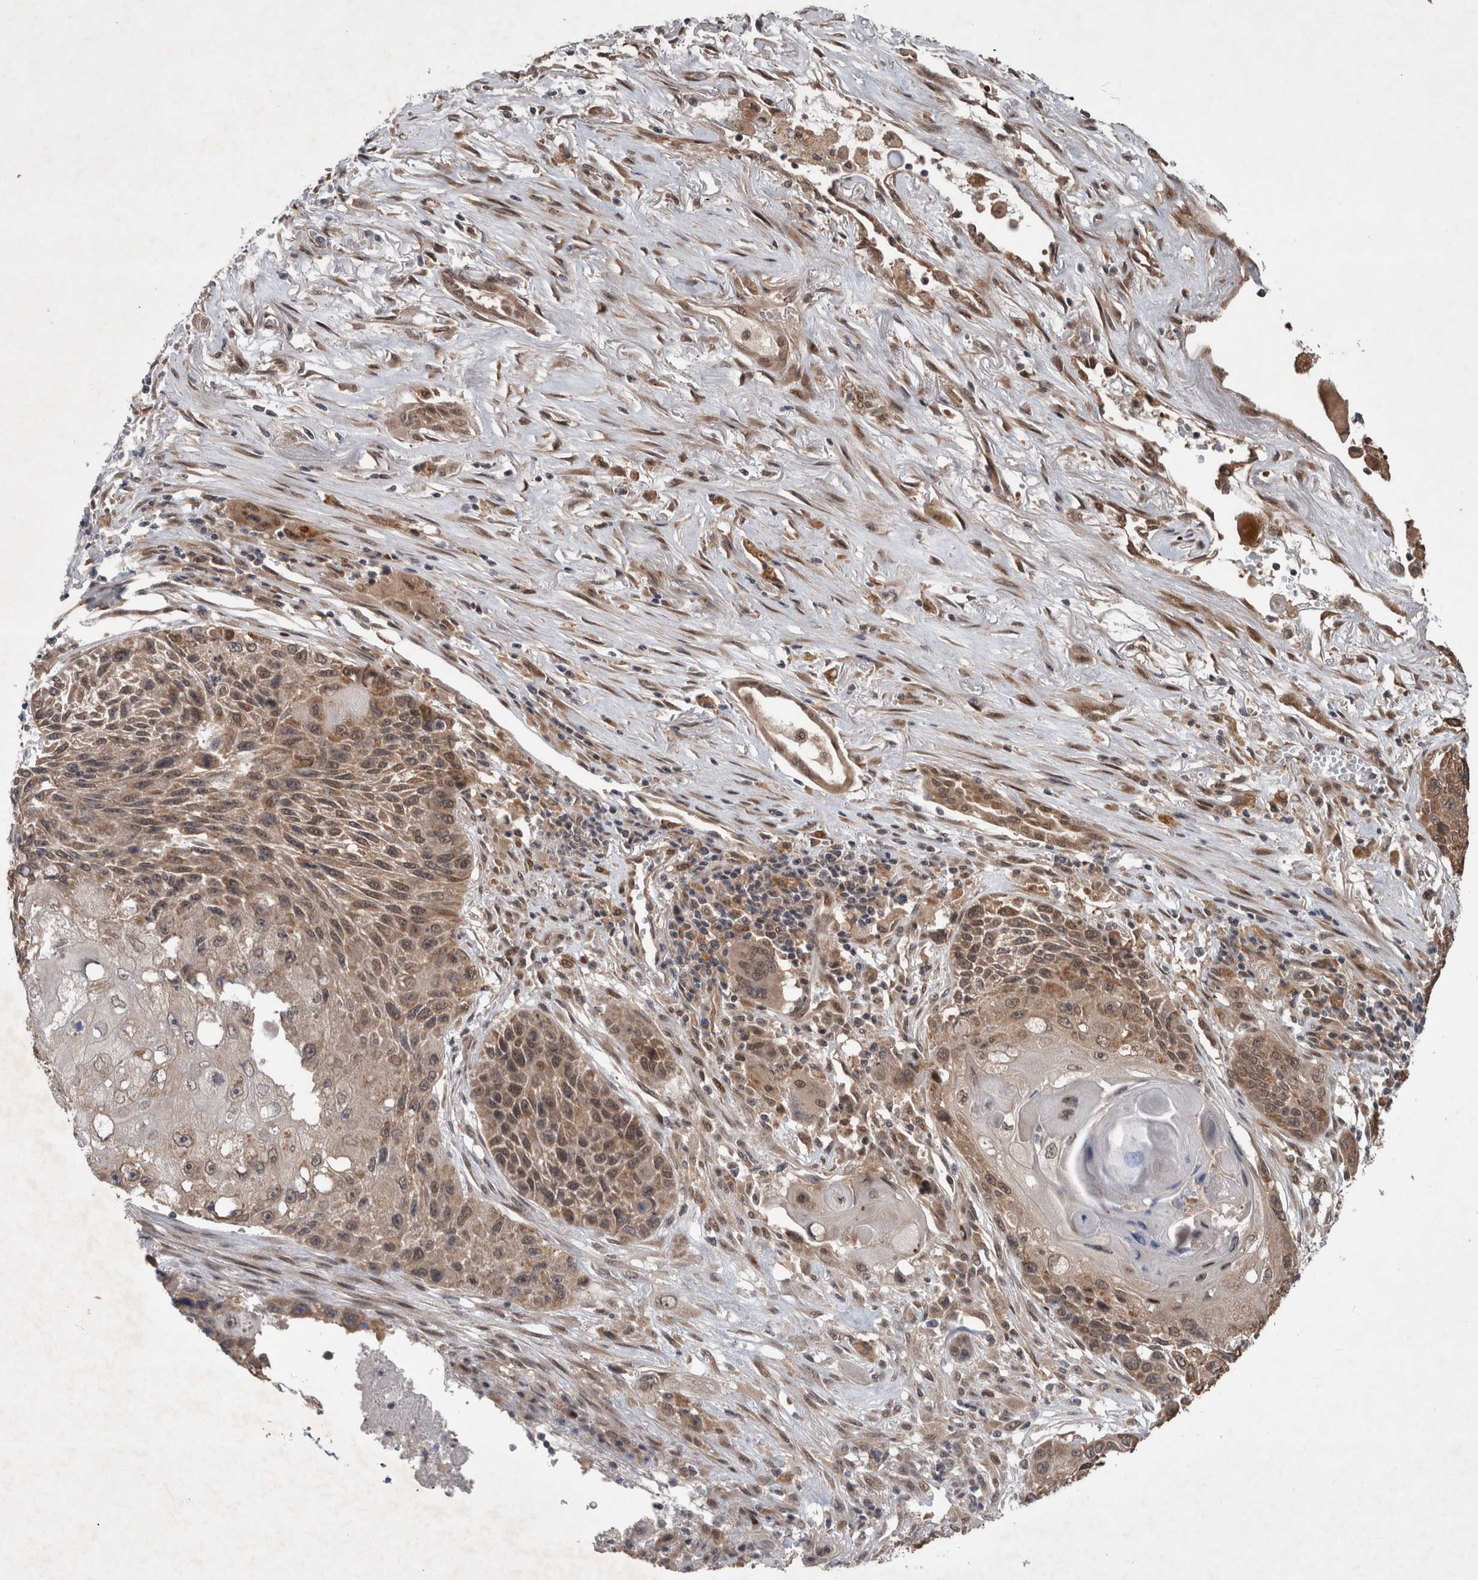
{"staining": {"intensity": "moderate", "quantity": ">75%", "location": "cytoplasmic/membranous"}, "tissue": "lung cancer", "cell_type": "Tumor cells", "image_type": "cancer", "snomed": [{"axis": "morphology", "description": "Squamous cell carcinoma, NOS"}, {"axis": "topography", "description": "Lung"}], "caption": "Immunohistochemistry (IHC) staining of lung cancer, which shows medium levels of moderate cytoplasmic/membranous expression in approximately >75% of tumor cells indicating moderate cytoplasmic/membranous protein positivity. The staining was performed using DAB (3,3'-diaminobenzidine) (brown) for protein detection and nuclei were counterstained in hematoxylin (blue).", "gene": "GIMAP6", "patient": {"sex": "male", "age": 61}}